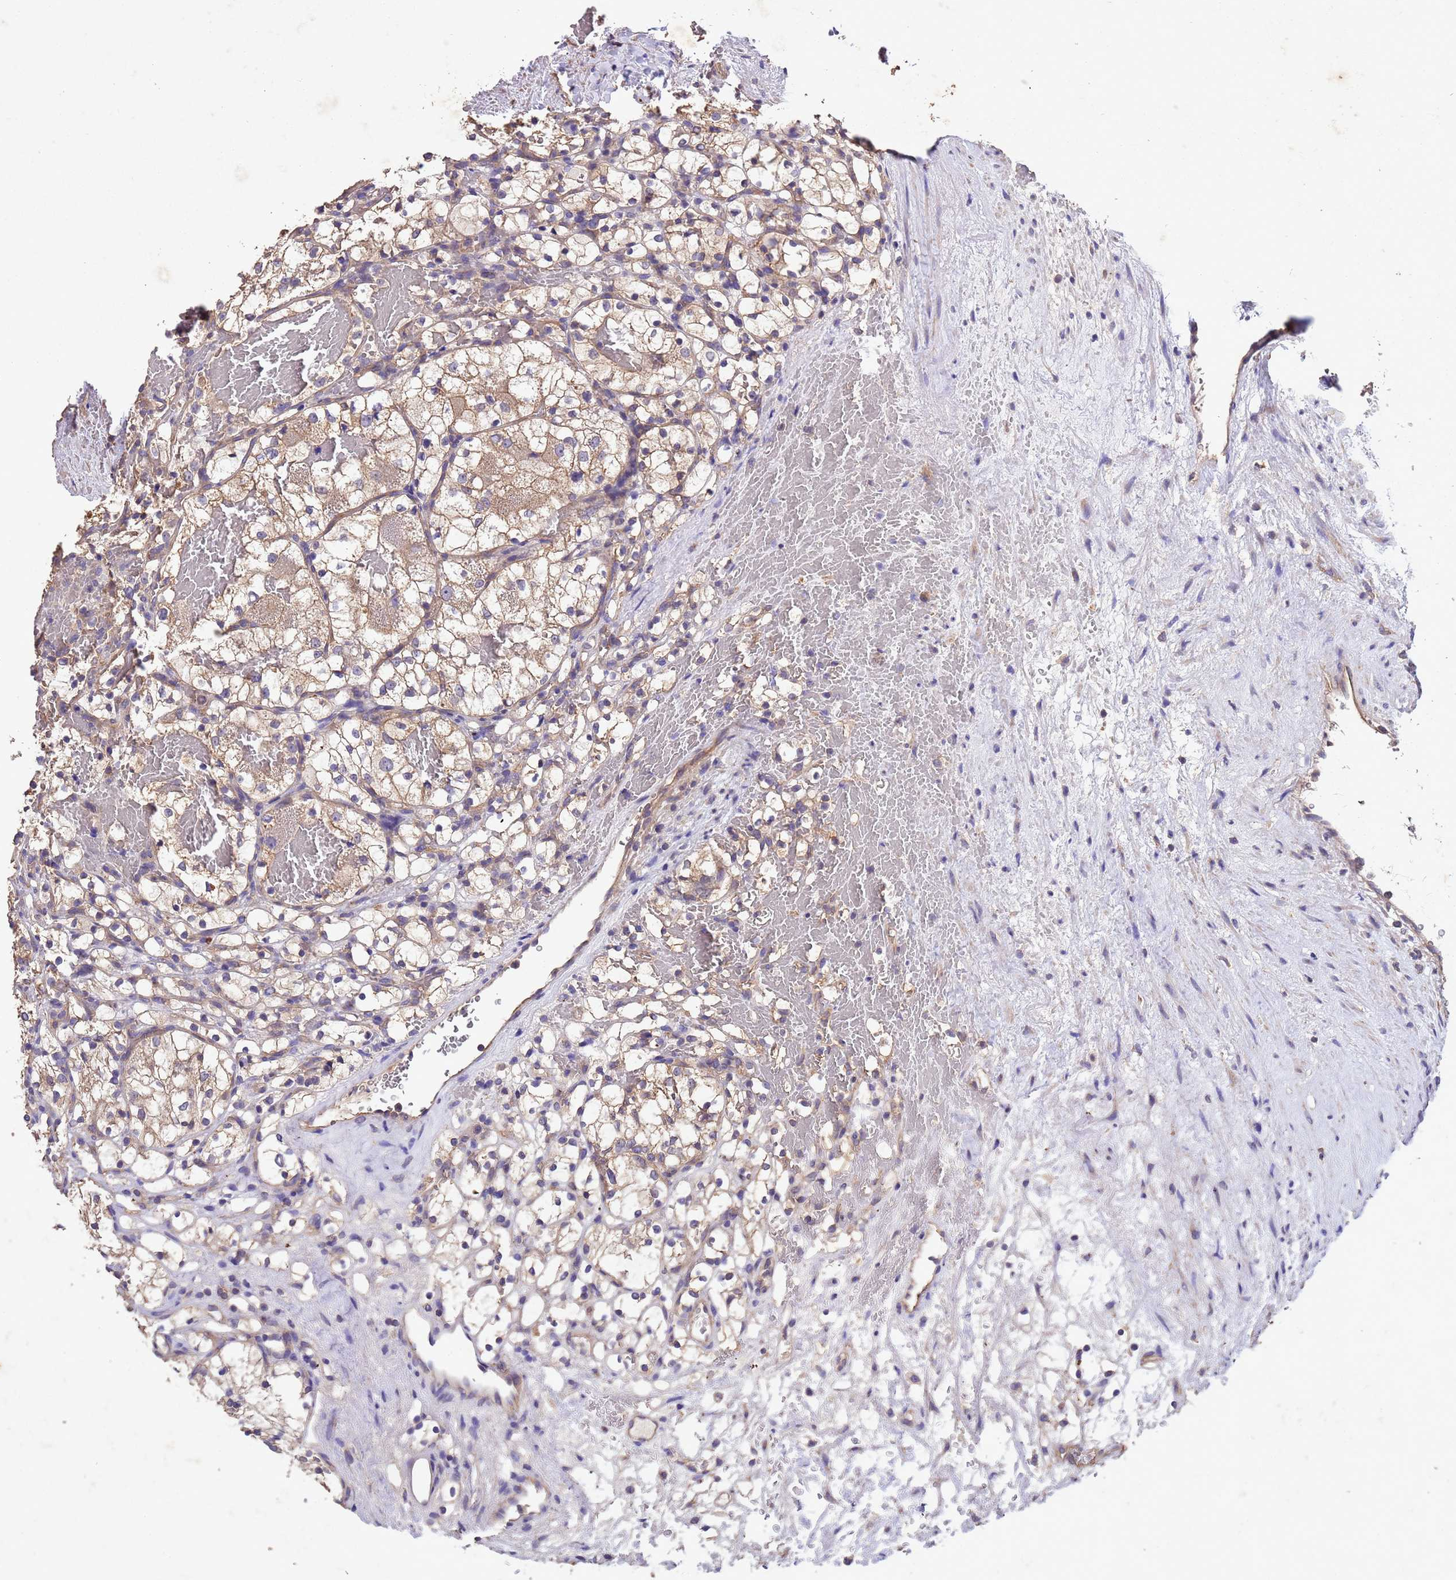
{"staining": {"intensity": "moderate", "quantity": "<25%", "location": "cytoplasmic/membranous"}, "tissue": "renal cancer", "cell_type": "Tumor cells", "image_type": "cancer", "snomed": [{"axis": "morphology", "description": "Adenocarcinoma, NOS"}, {"axis": "topography", "description": "Kidney"}], "caption": "A brown stain shows moderate cytoplasmic/membranous positivity of a protein in renal adenocarcinoma tumor cells.", "gene": "MTX3", "patient": {"sex": "female", "age": 69}}